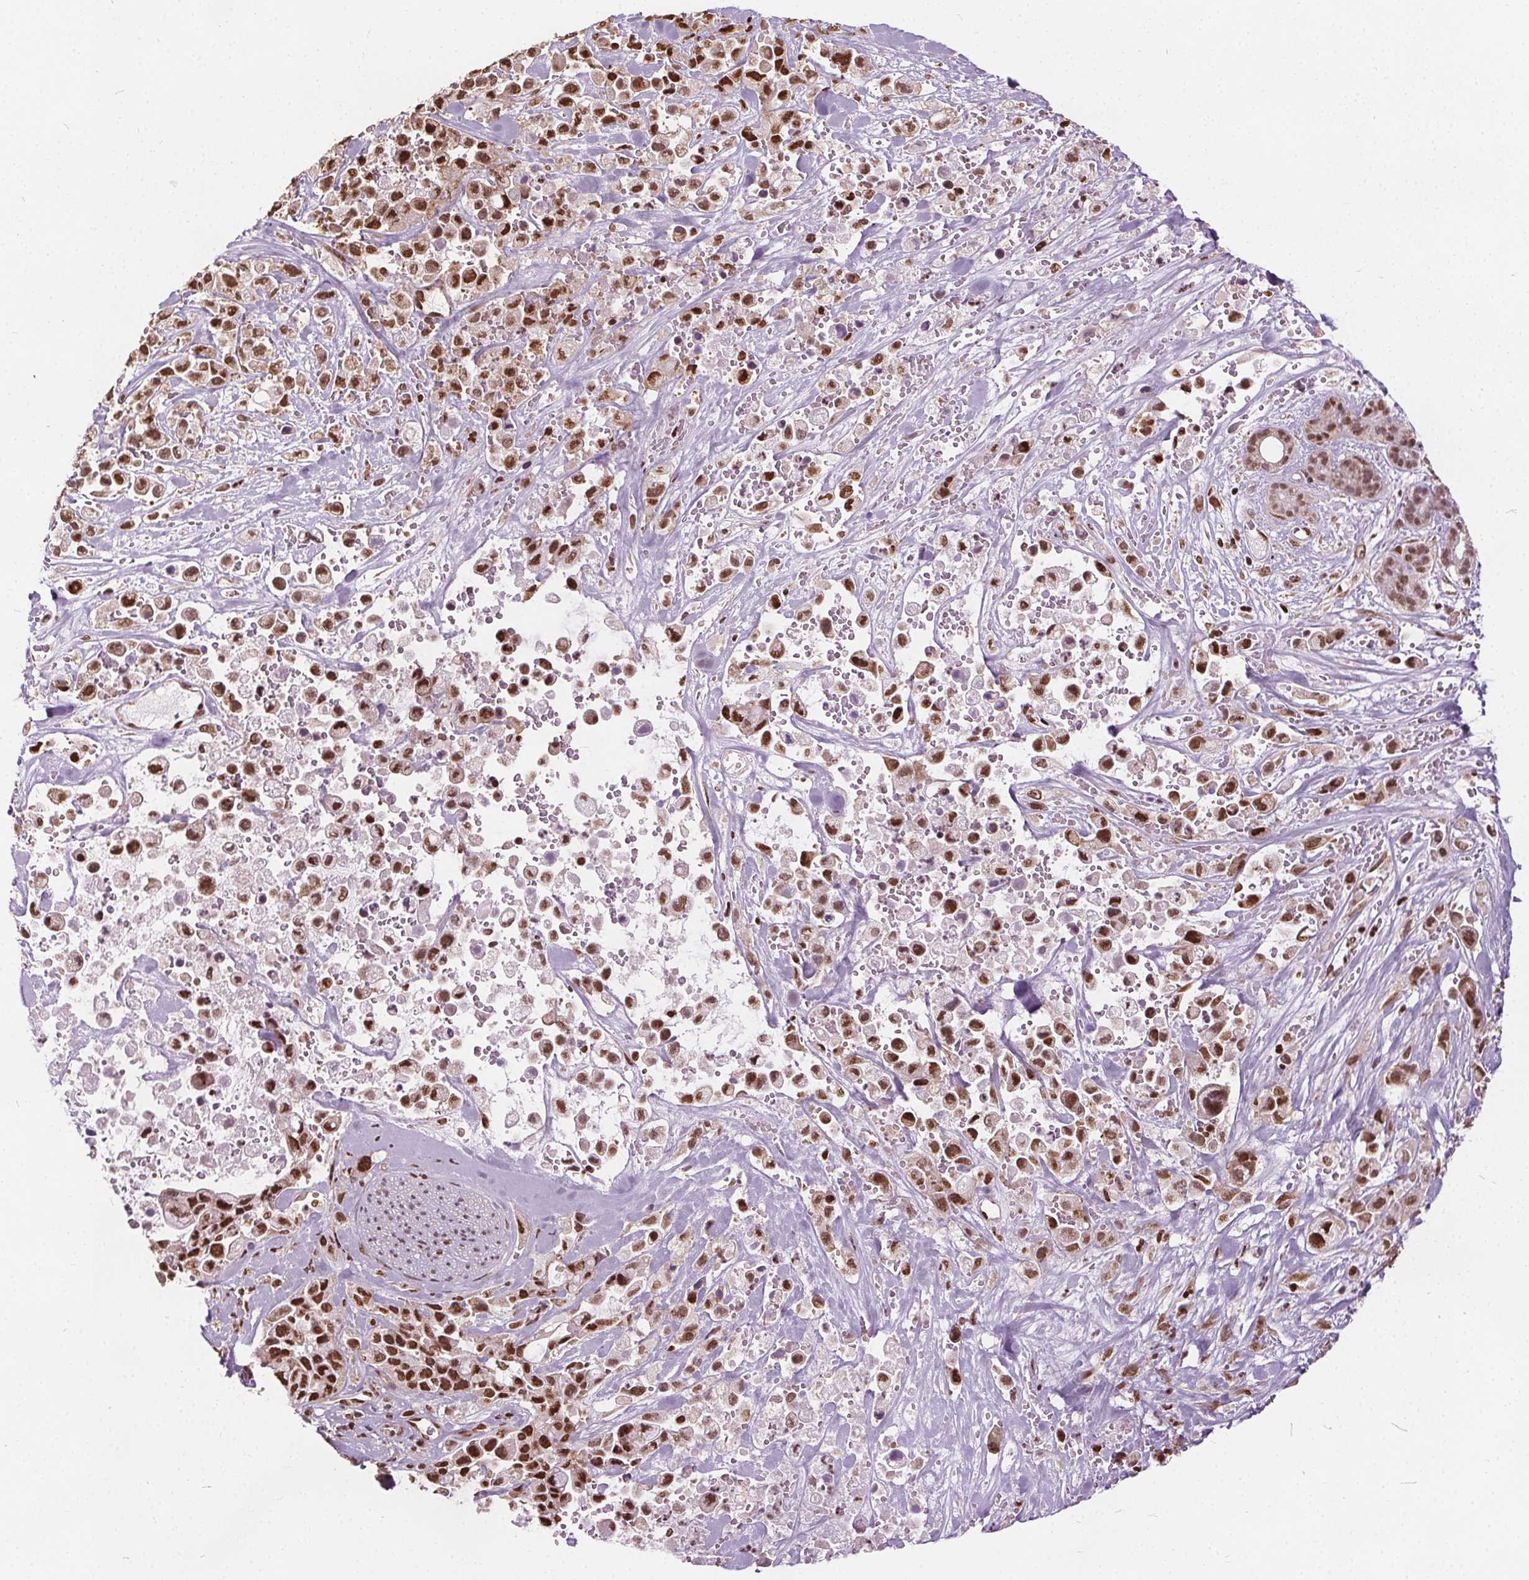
{"staining": {"intensity": "strong", "quantity": ">75%", "location": "nuclear"}, "tissue": "pancreatic cancer", "cell_type": "Tumor cells", "image_type": "cancer", "snomed": [{"axis": "morphology", "description": "Adenocarcinoma, NOS"}, {"axis": "topography", "description": "Pancreas"}], "caption": "Immunohistochemistry micrograph of neoplastic tissue: adenocarcinoma (pancreatic) stained using immunohistochemistry reveals high levels of strong protein expression localized specifically in the nuclear of tumor cells, appearing as a nuclear brown color.", "gene": "ISLR2", "patient": {"sex": "male", "age": 44}}